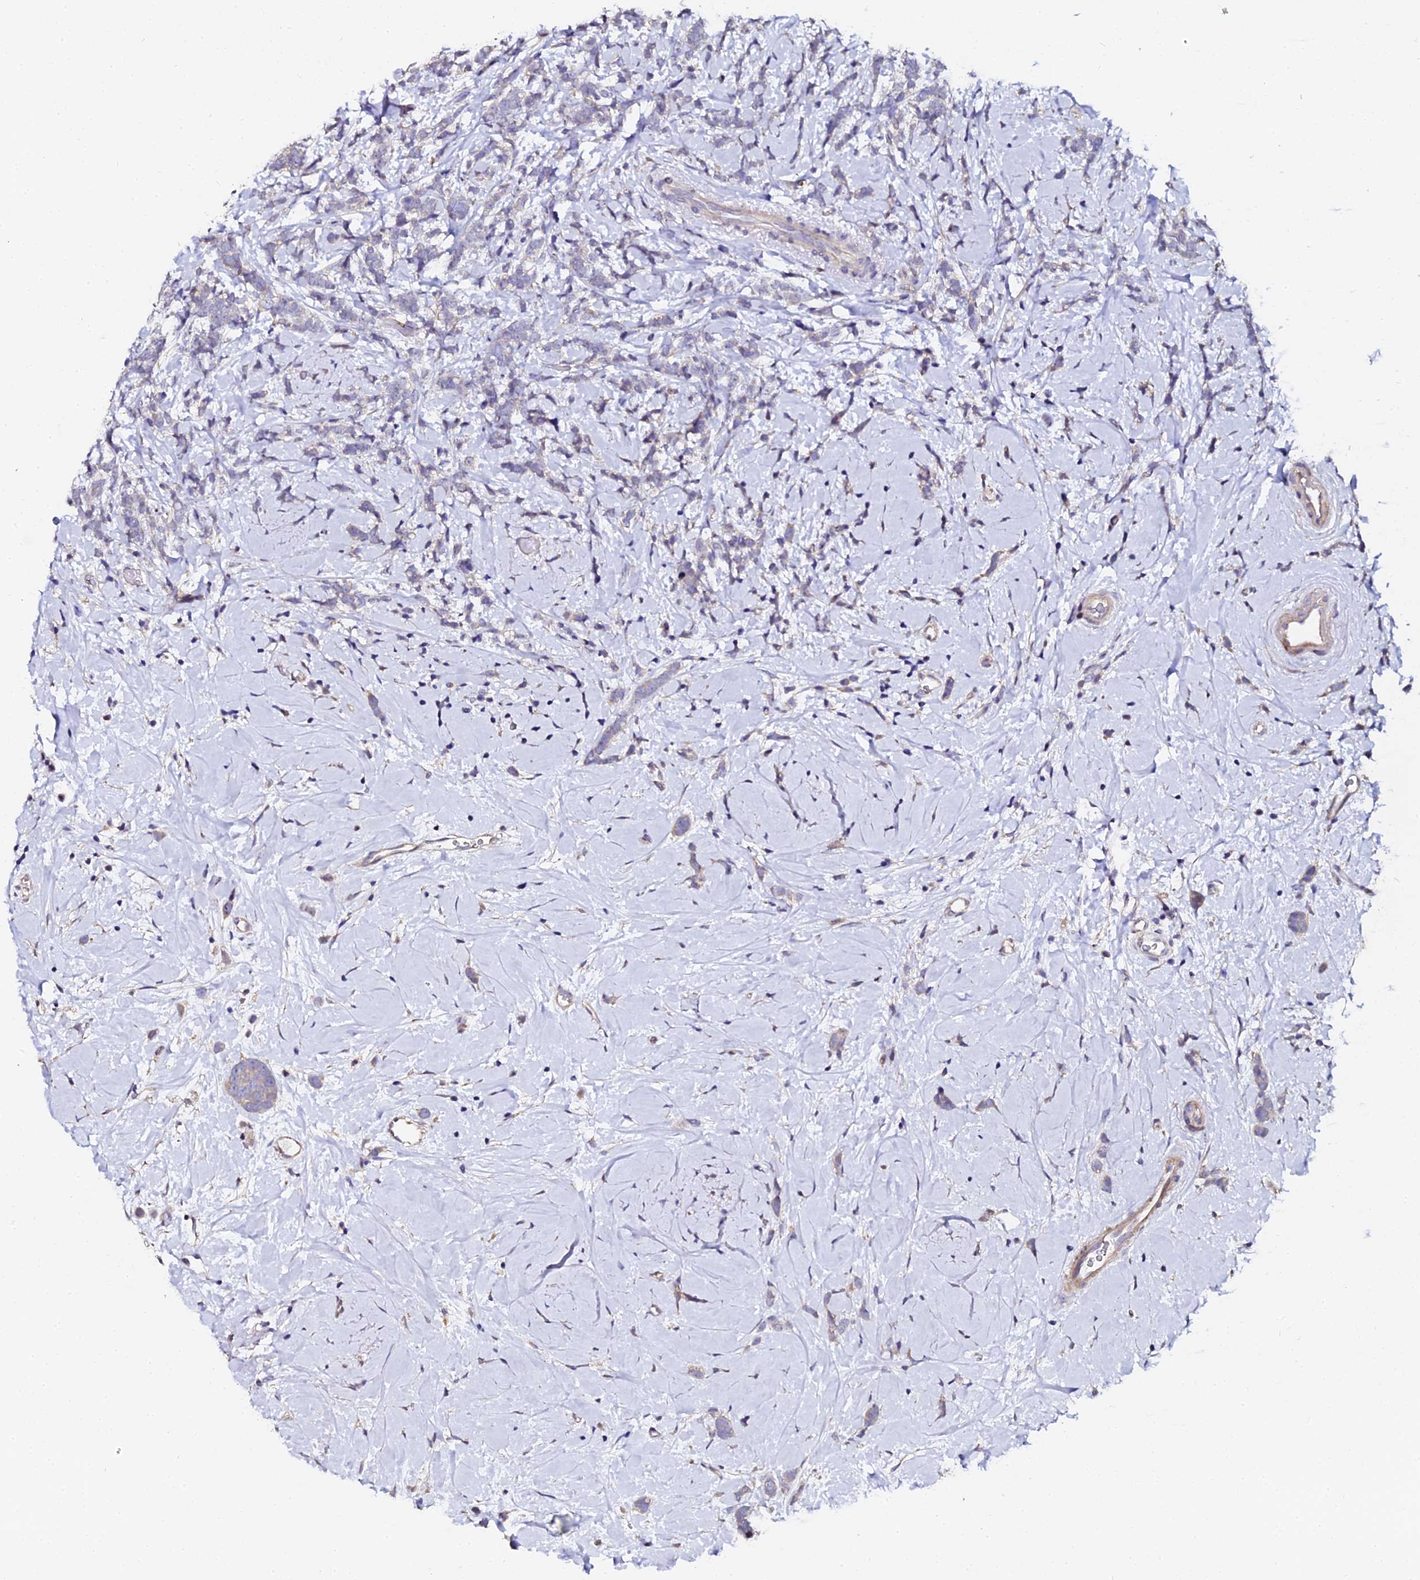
{"staining": {"intensity": "negative", "quantity": "none", "location": "none"}, "tissue": "breast cancer", "cell_type": "Tumor cells", "image_type": "cancer", "snomed": [{"axis": "morphology", "description": "Lobular carcinoma"}, {"axis": "topography", "description": "Breast"}], "caption": "IHC histopathology image of breast cancer stained for a protein (brown), which exhibits no positivity in tumor cells.", "gene": "GPN3", "patient": {"sex": "female", "age": 58}}